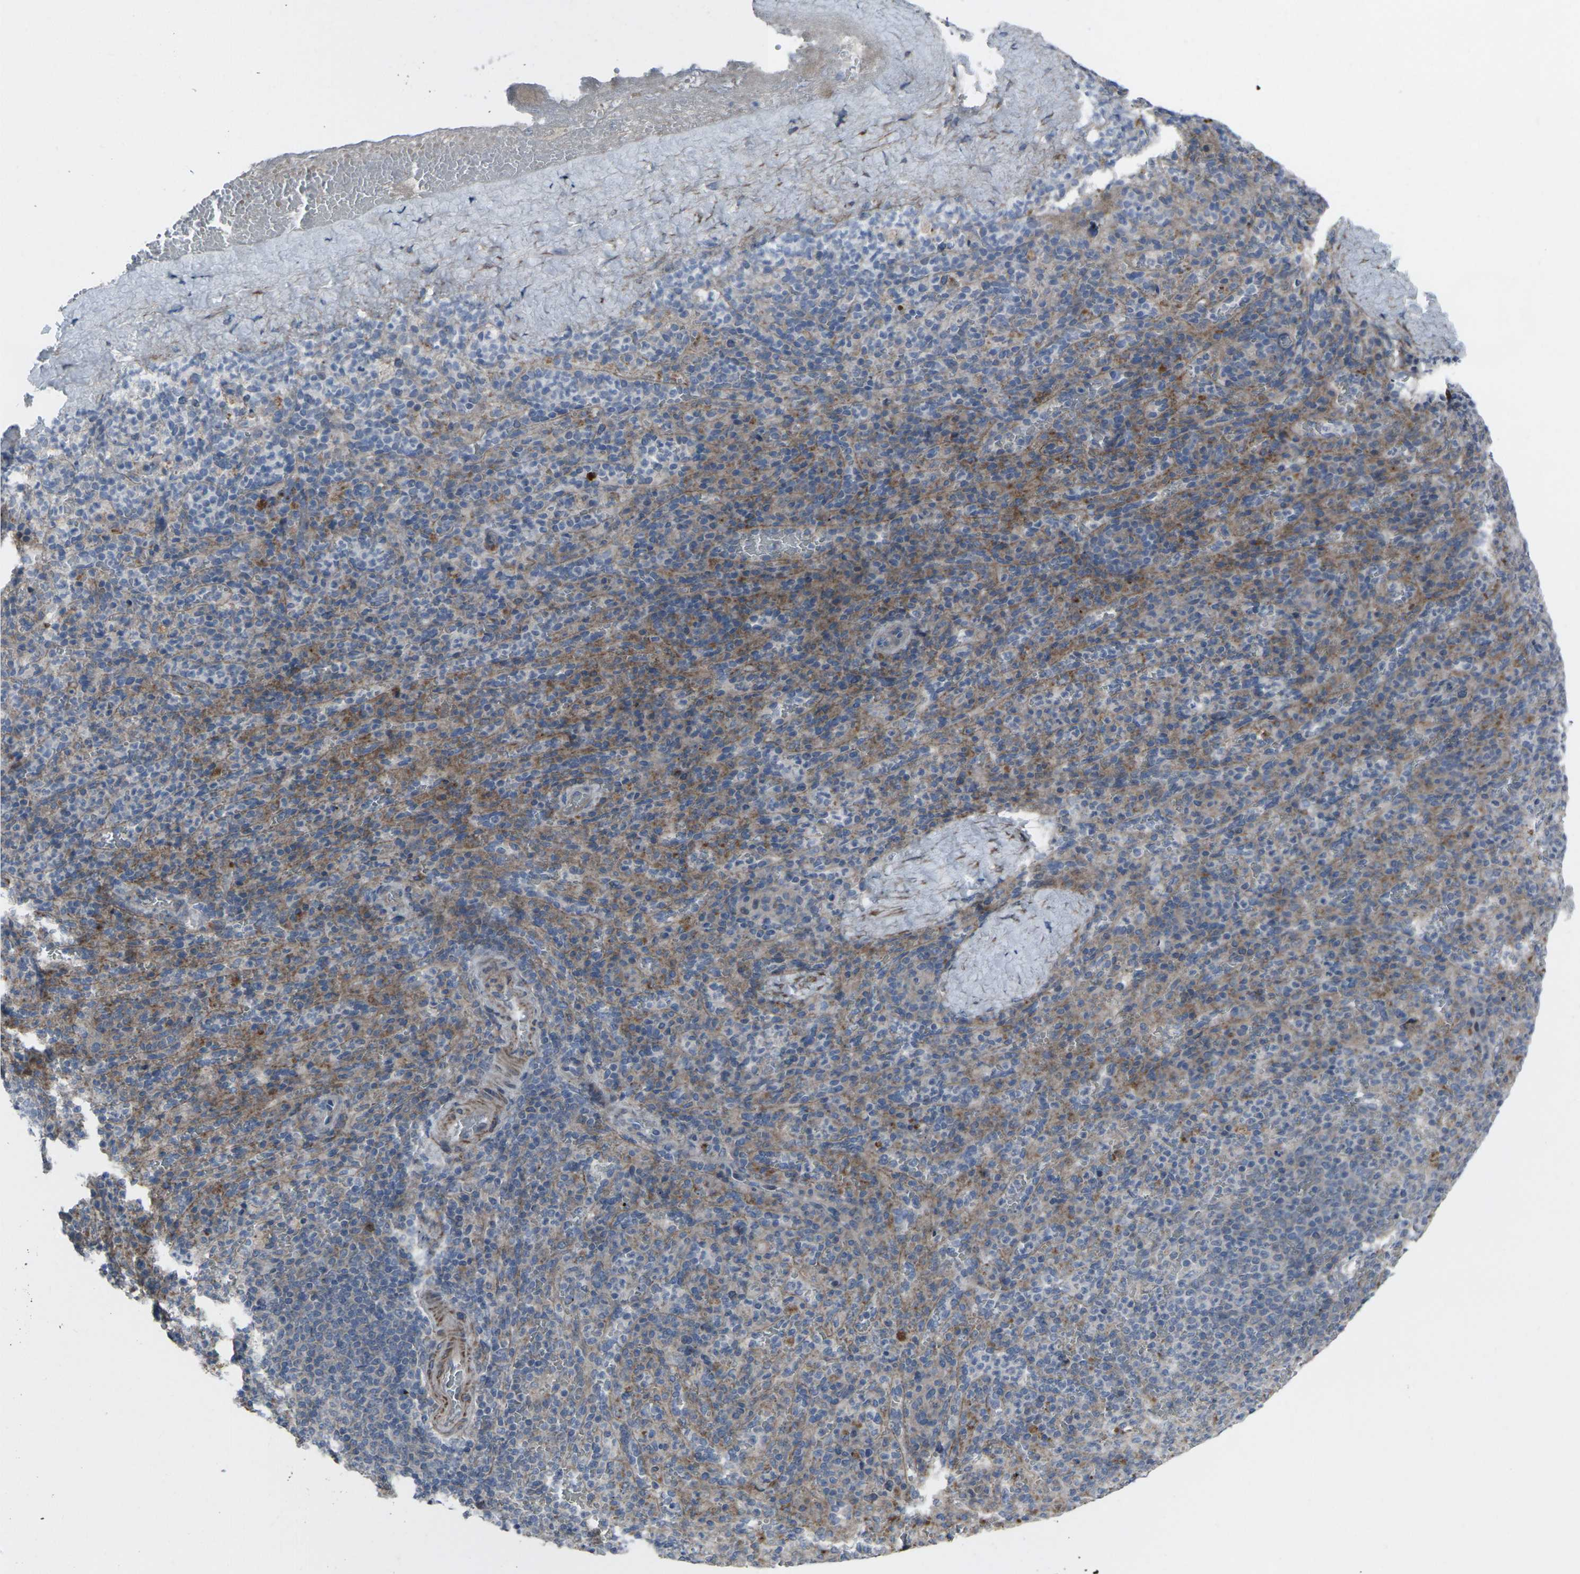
{"staining": {"intensity": "moderate", "quantity": "25%-75%", "location": "cytoplasmic/membranous"}, "tissue": "spleen", "cell_type": "Cells in red pulp", "image_type": "normal", "snomed": [{"axis": "morphology", "description": "Normal tissue, NOS"}, {"axis": "topography", "description": "Spleen"}], "caption": "Immunohistochemistry (IHC) micrograph of unremarkable spleen stained for a protein (brown), which reveals medium levels of moderate cytoplasmic/membranous staining in about 25%-75% of cells in red pulp.", "gene": "CCR10", "patient": {"sex": "male", "age": 36}}